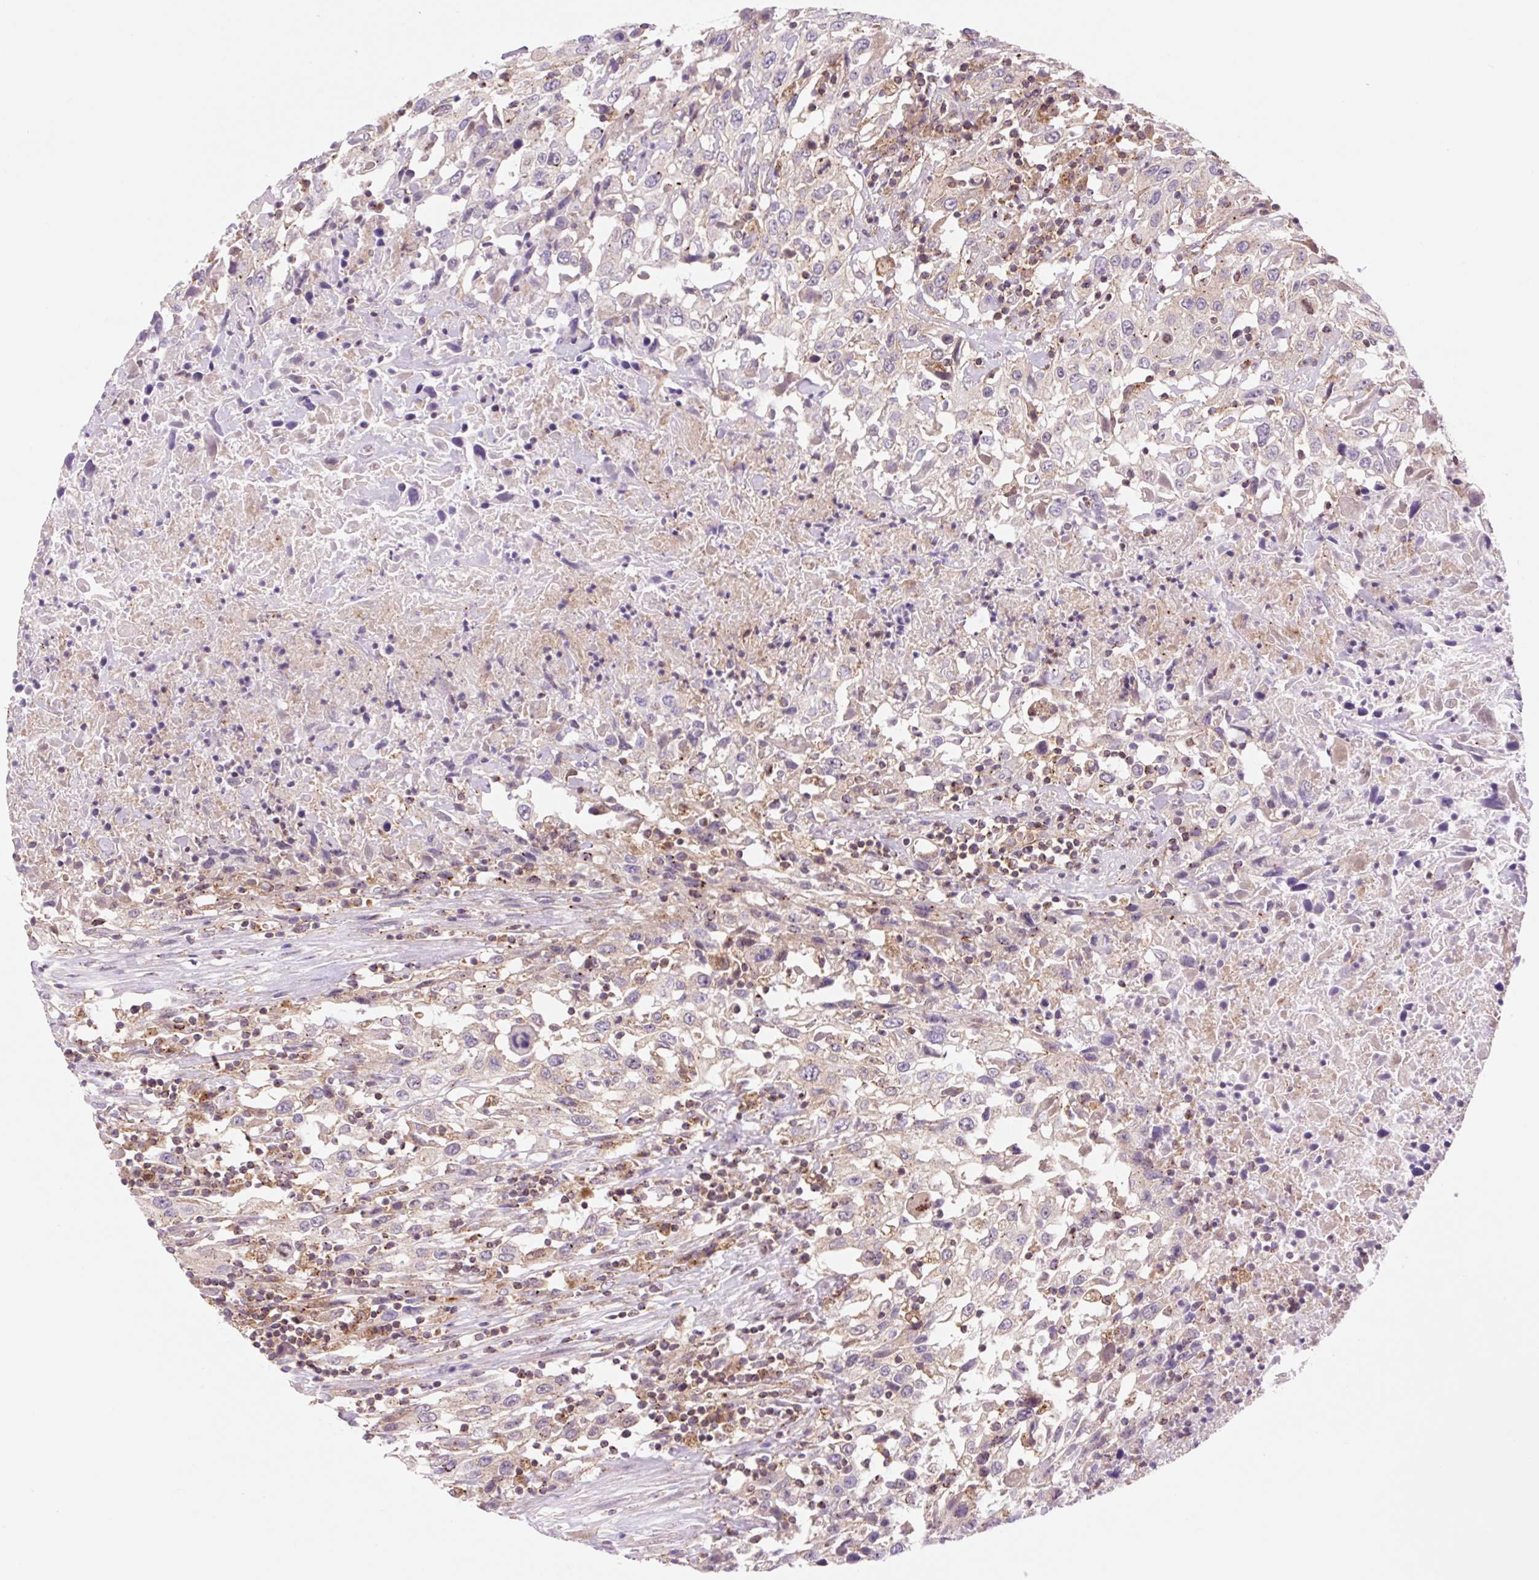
{"staining": {"intensity": "negative", "quantity": "none", "location": "none"}, "tissue": "urothelial cancer", "cell_type": "Tumor cells", "image_type": "cancer", "snomed": [{"axis": "morphology", "description": "Urothelial carcinoma, High grade"}, {"axis": "topography", "description": "Urinary bladder"}], "caption": "An immunohistochemistry (IHC) histopathology image of urothelial cancer is shown. There is no staining in tumor cells of urothelial cancer.", "gene": "VPS4A", "patient": {"sex": "male", "age": 61}}